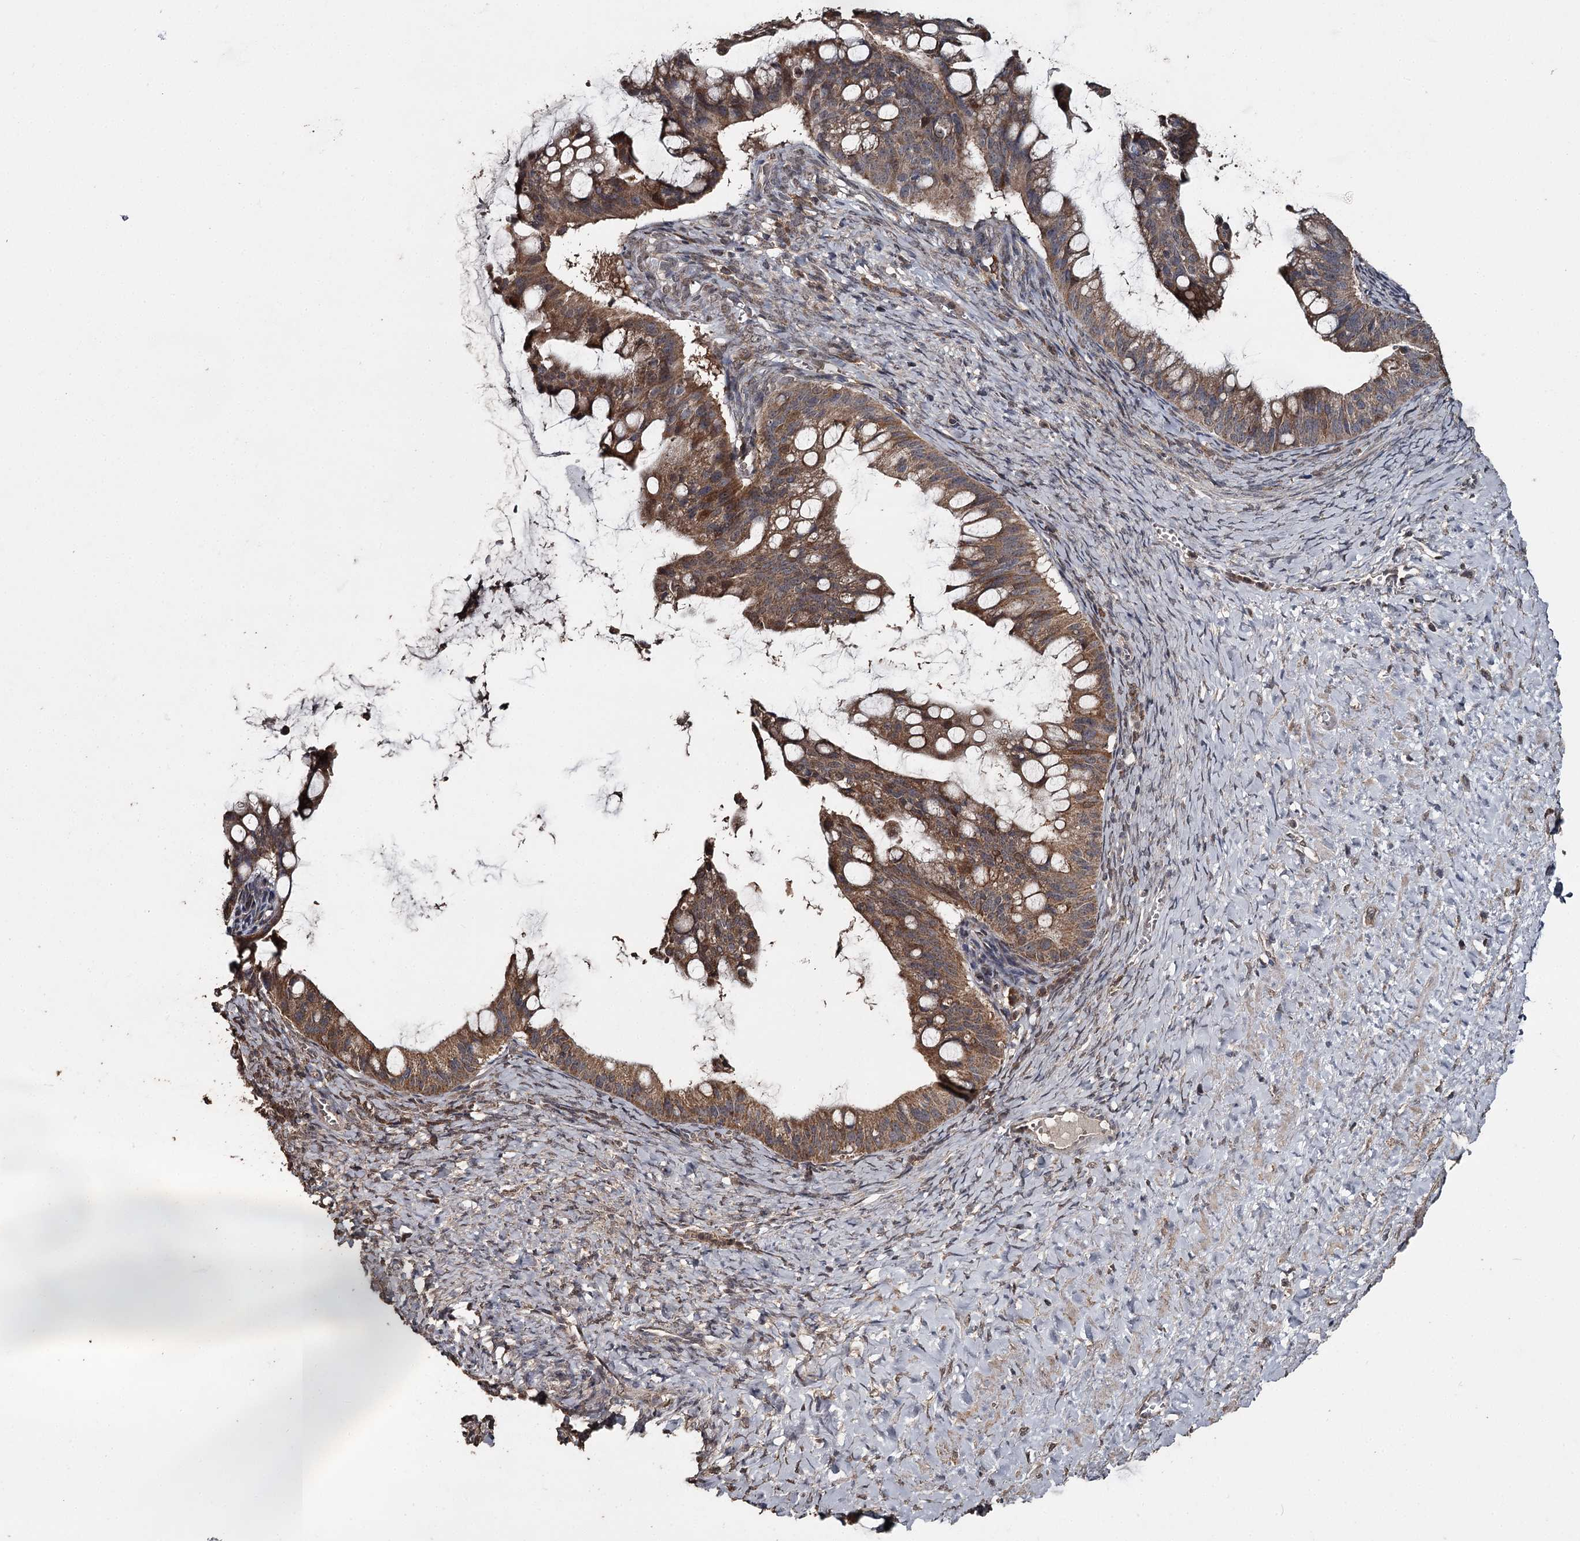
{"staining": {"intensity": "moderate", "quantity": ">75%", "location": "cytoplasmic/membranous"}, "tissue": "ovarian cancer", "cell_type": "Tumor cells", "image_type": "cancer", "snomed": [{"axis": "morphology", "description": "Cystadenocarcinoma, mucinous, NOS"}, {"axis": "topography", "description": "Ovary"}], "caption": "IHC (DAB) staining of human ovarian mucinous cystadenocarcinoma demonstrates moderate cytoplasmic/membranous protein staining in approximately >75% of tumor cells. The protein of interest is shown in brown color, while the nuclei are stained blue.", "gene": "WIPI1", "patient": {"sex": "female", "age": 73}}